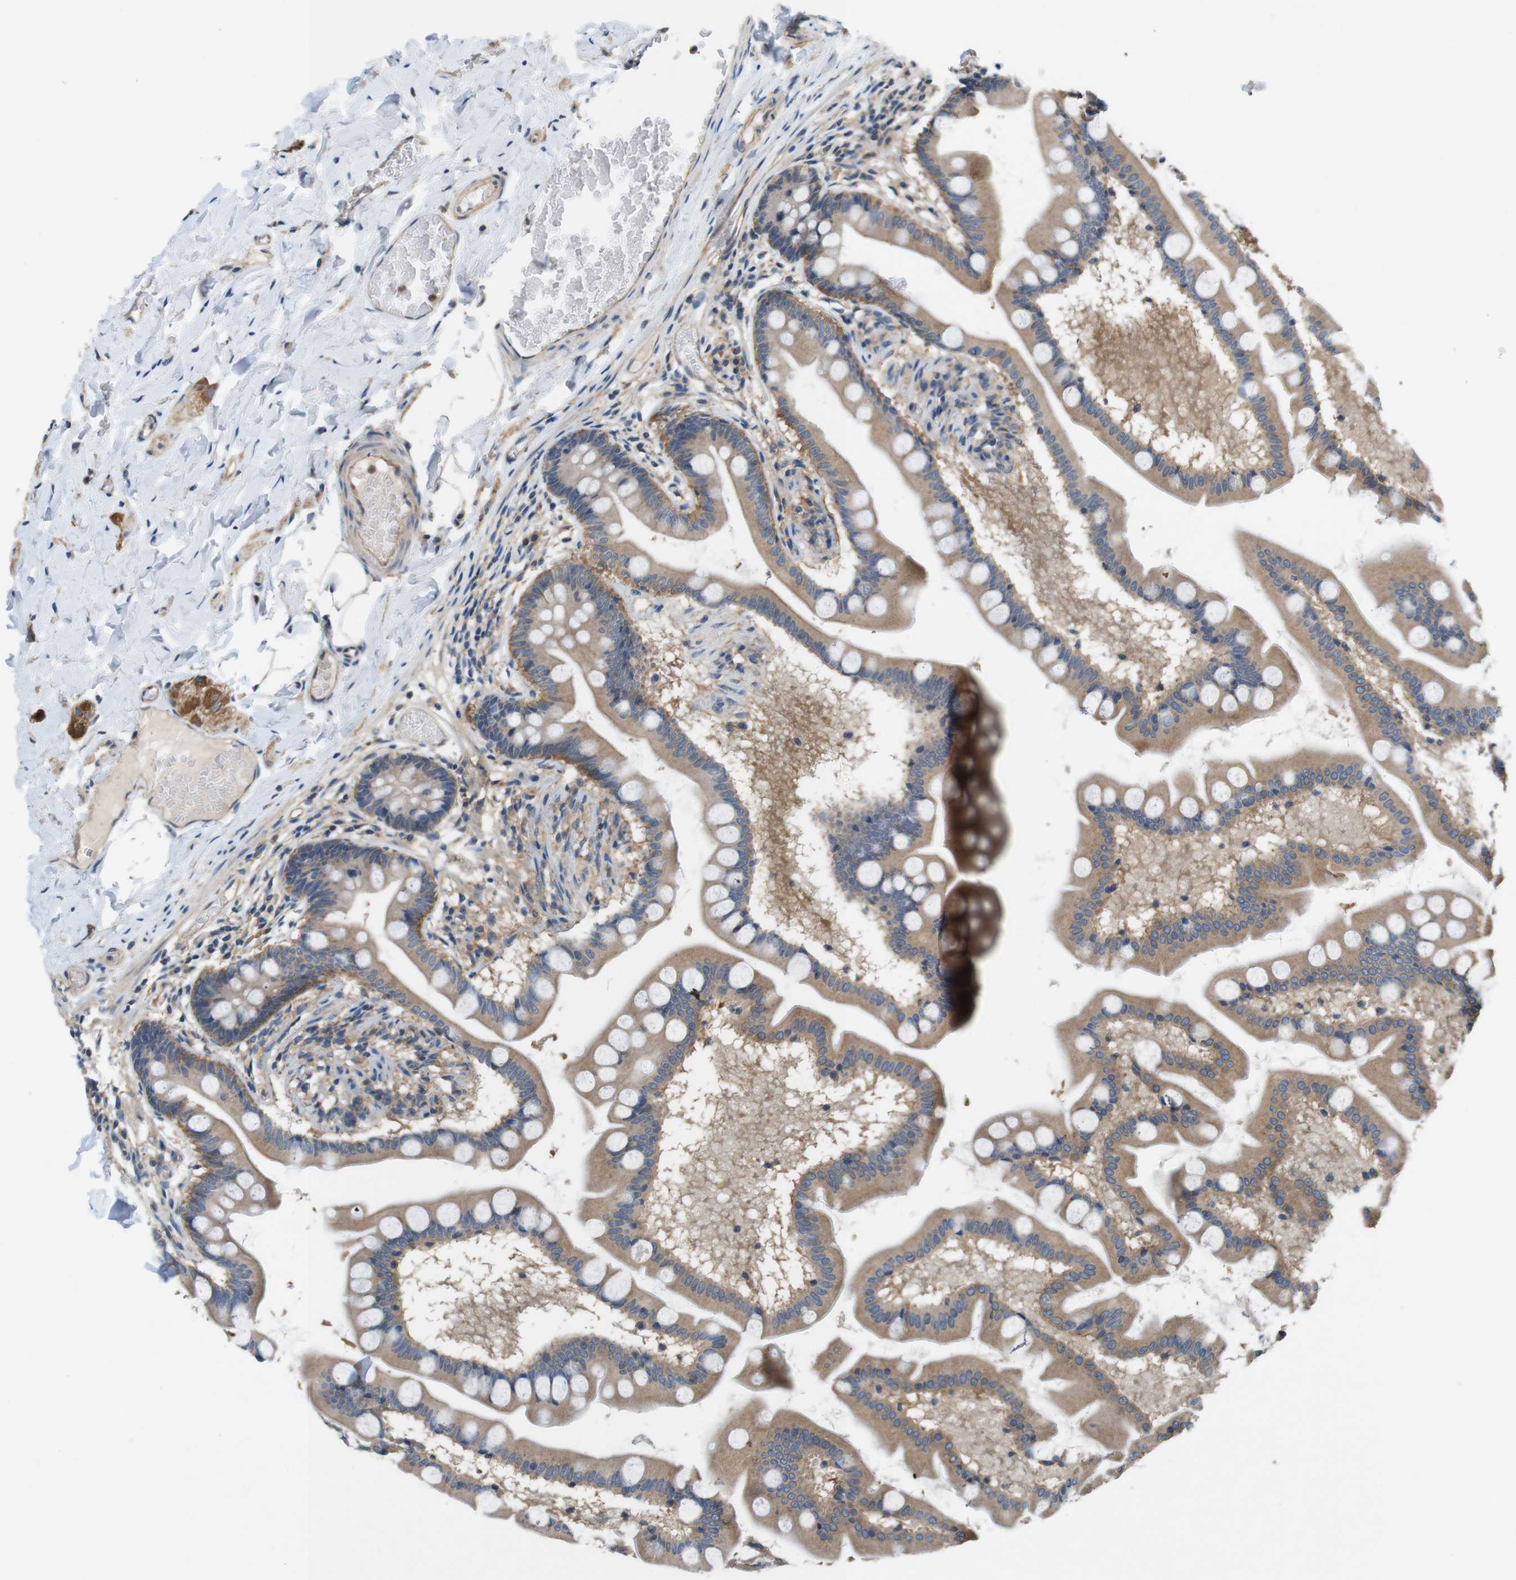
{"staining": {"intensity": "moderate", "quantity": ">75%", "location": "cytoplasmic/membranous"}, "tissue": "small intestine", "cell_type": "Glandular cells", "image_type": "normal", "snomed": [{"axis": "morphology", "description": "Normal tissue, NOS"}, {"axis": "topography", "description": "Small intestine"}], "caption": "This is a histology image of IHC staining of unremarkable small intestine, which shows moderate staining in the cytoplasmic/membranous of glandular cells.", "gene": "DCTN1", "patient": {"sex": "male", "age": 41}}